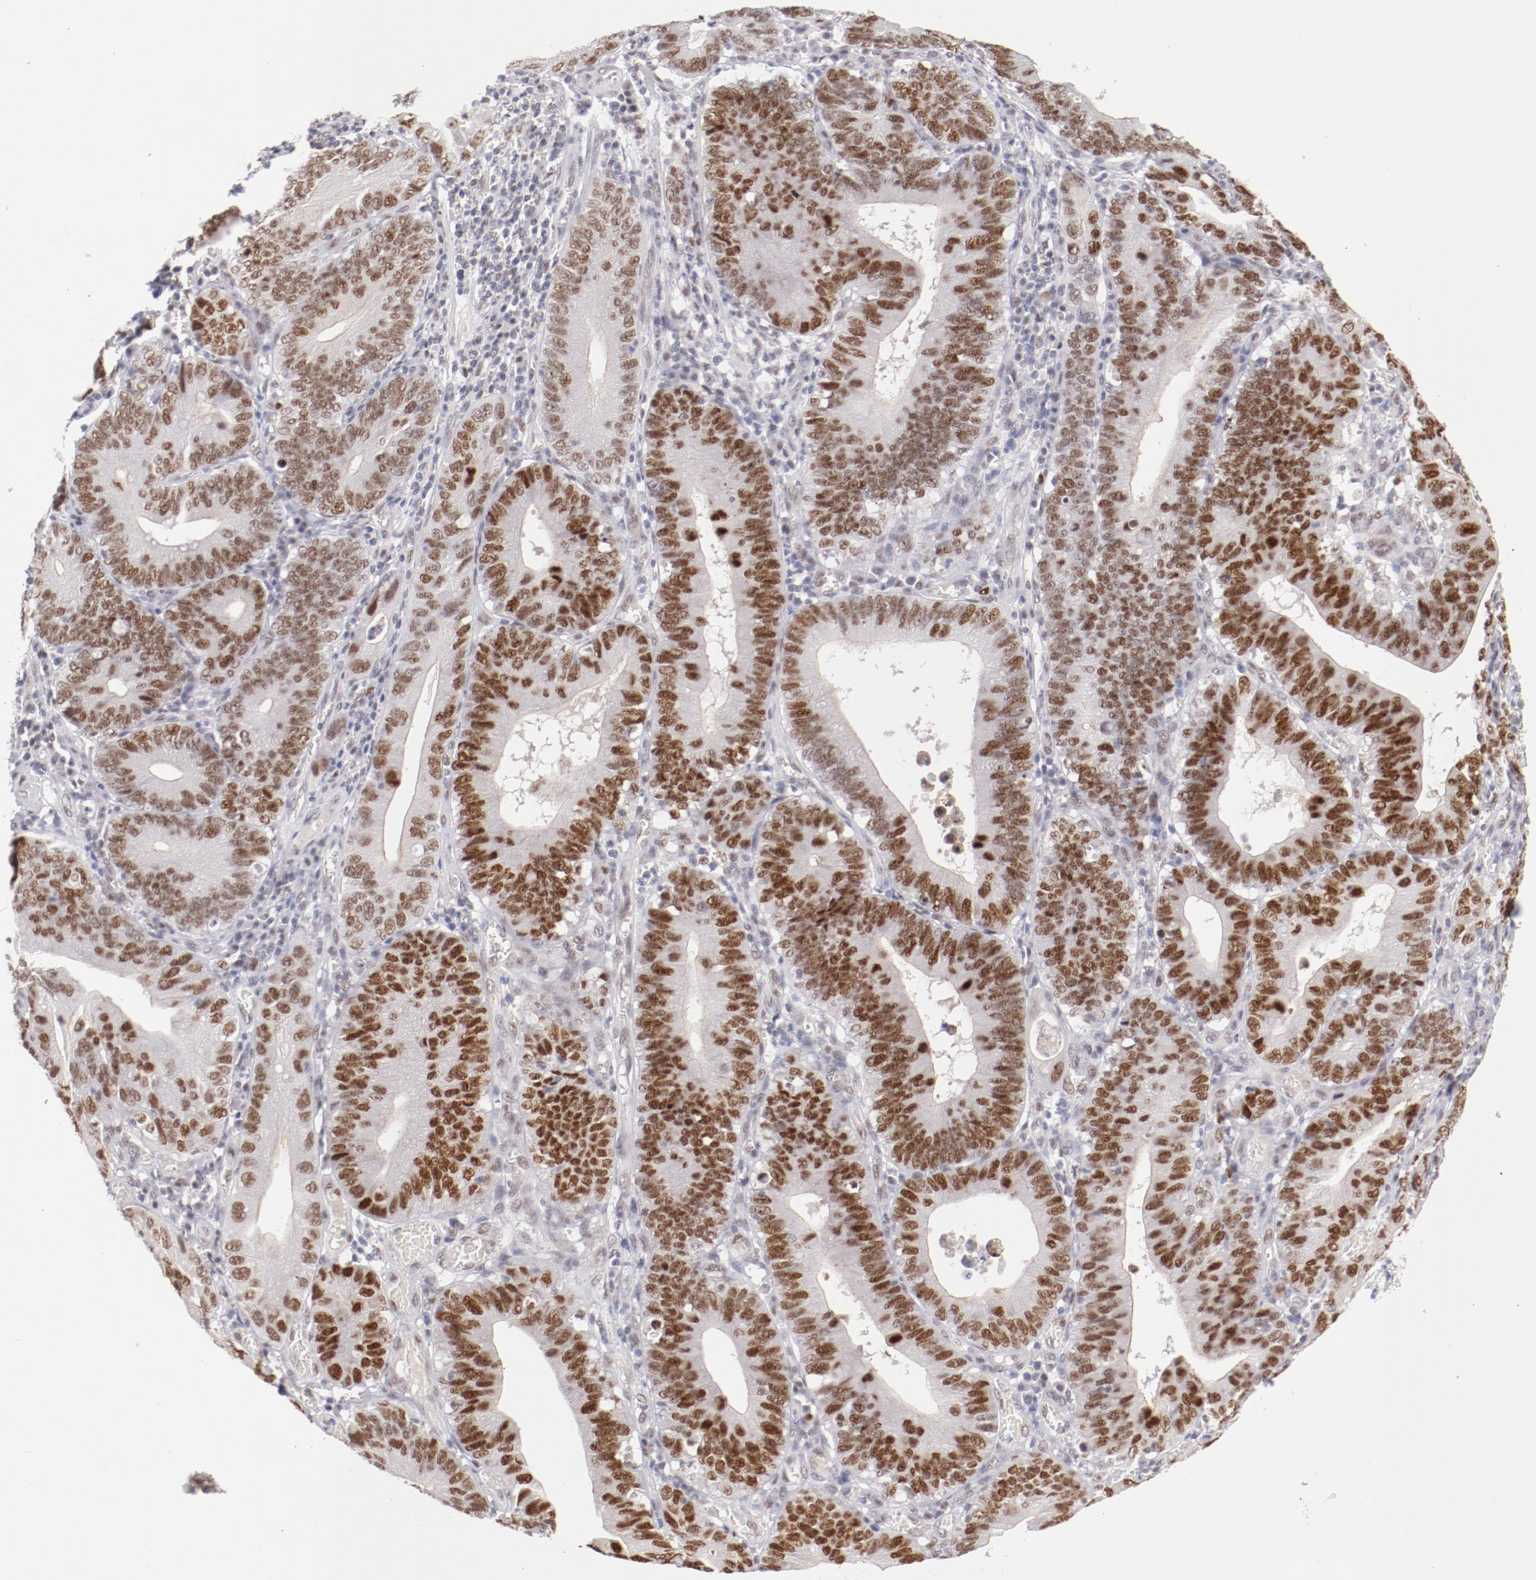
{"staining": {"intensity": "moderate", "quantity": ">75%", "location": "nuclear"}, "tissue": "stomach cancer", "cell_type": "Tumor cells", "image_type": "cancer", "snomed": [{"axis": "morphology", "description": "Adenocarcinoma, NOS"}, {"axis": "topography", "description": "Stomach"}, {"axis": "topography", "description": "Gastric cardia"}], "caption": "This is an image of immunohistochemistry staining of stomach cancer, which shows moderate positivity in the nuclear of tumor cells.", "gene": "TFAP4", "patient": {"sex": "male", "age": 59}}